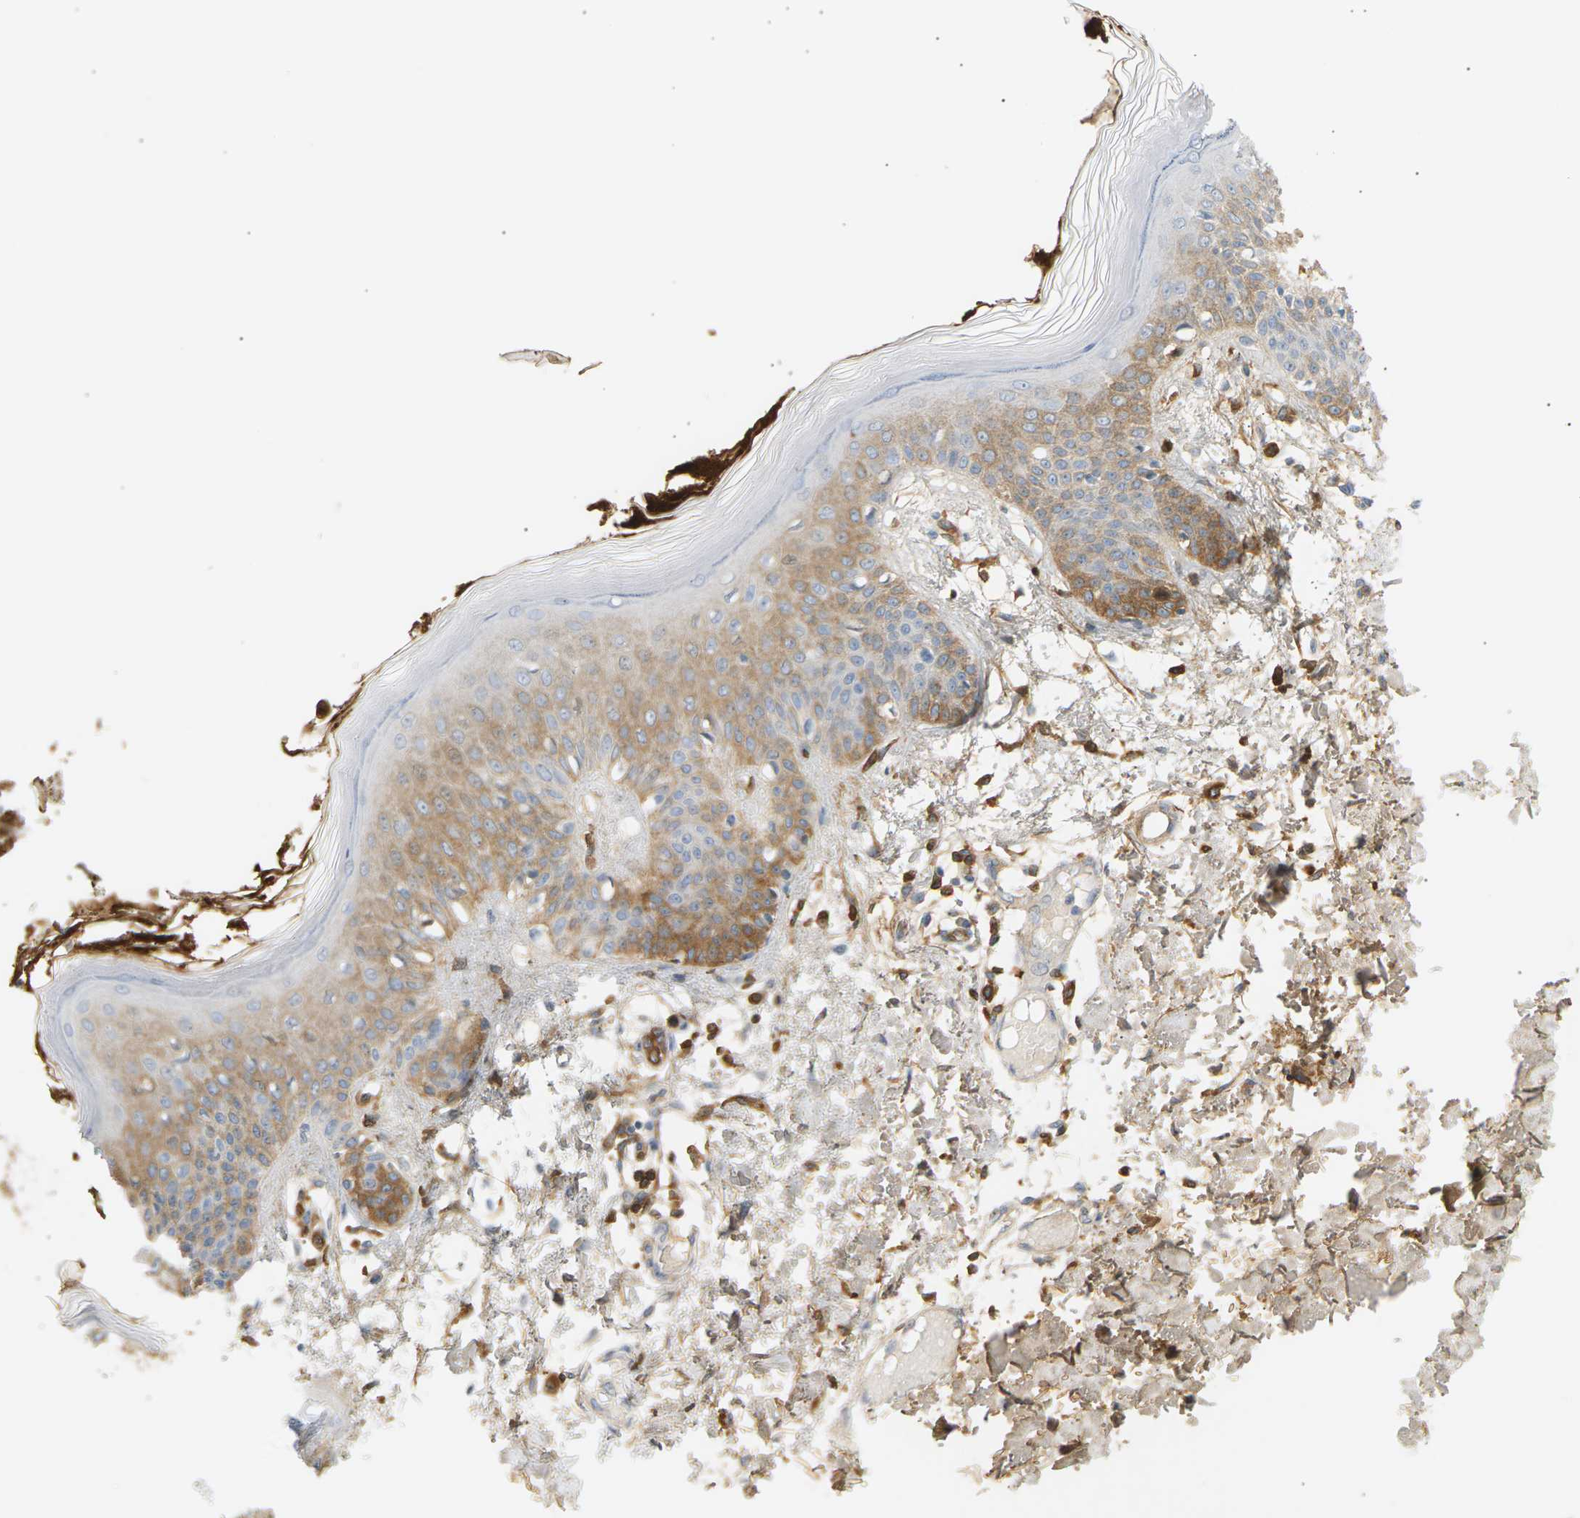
{"staining": {"intensity": "weak", "quantity": "25%-75%", "location": "cytoplasmic/membranous"}, "tissue": "skin", "cell_type": "Fibroblasts", "image_type": "normal", "snomed": [{"axis": "morphology", "description": "Normal tissue, NOS"}, {"axis": "topography", "description": "Skin"}], "caption": "Immunohistochemical staining of unremarkable skin demonstrates low levels of weak cytoplasmic/membranous positivity in about 25%-75% of fibroblasts.", "gene": "IGLC3", "patient": {"sex": "male", "age": 53}}